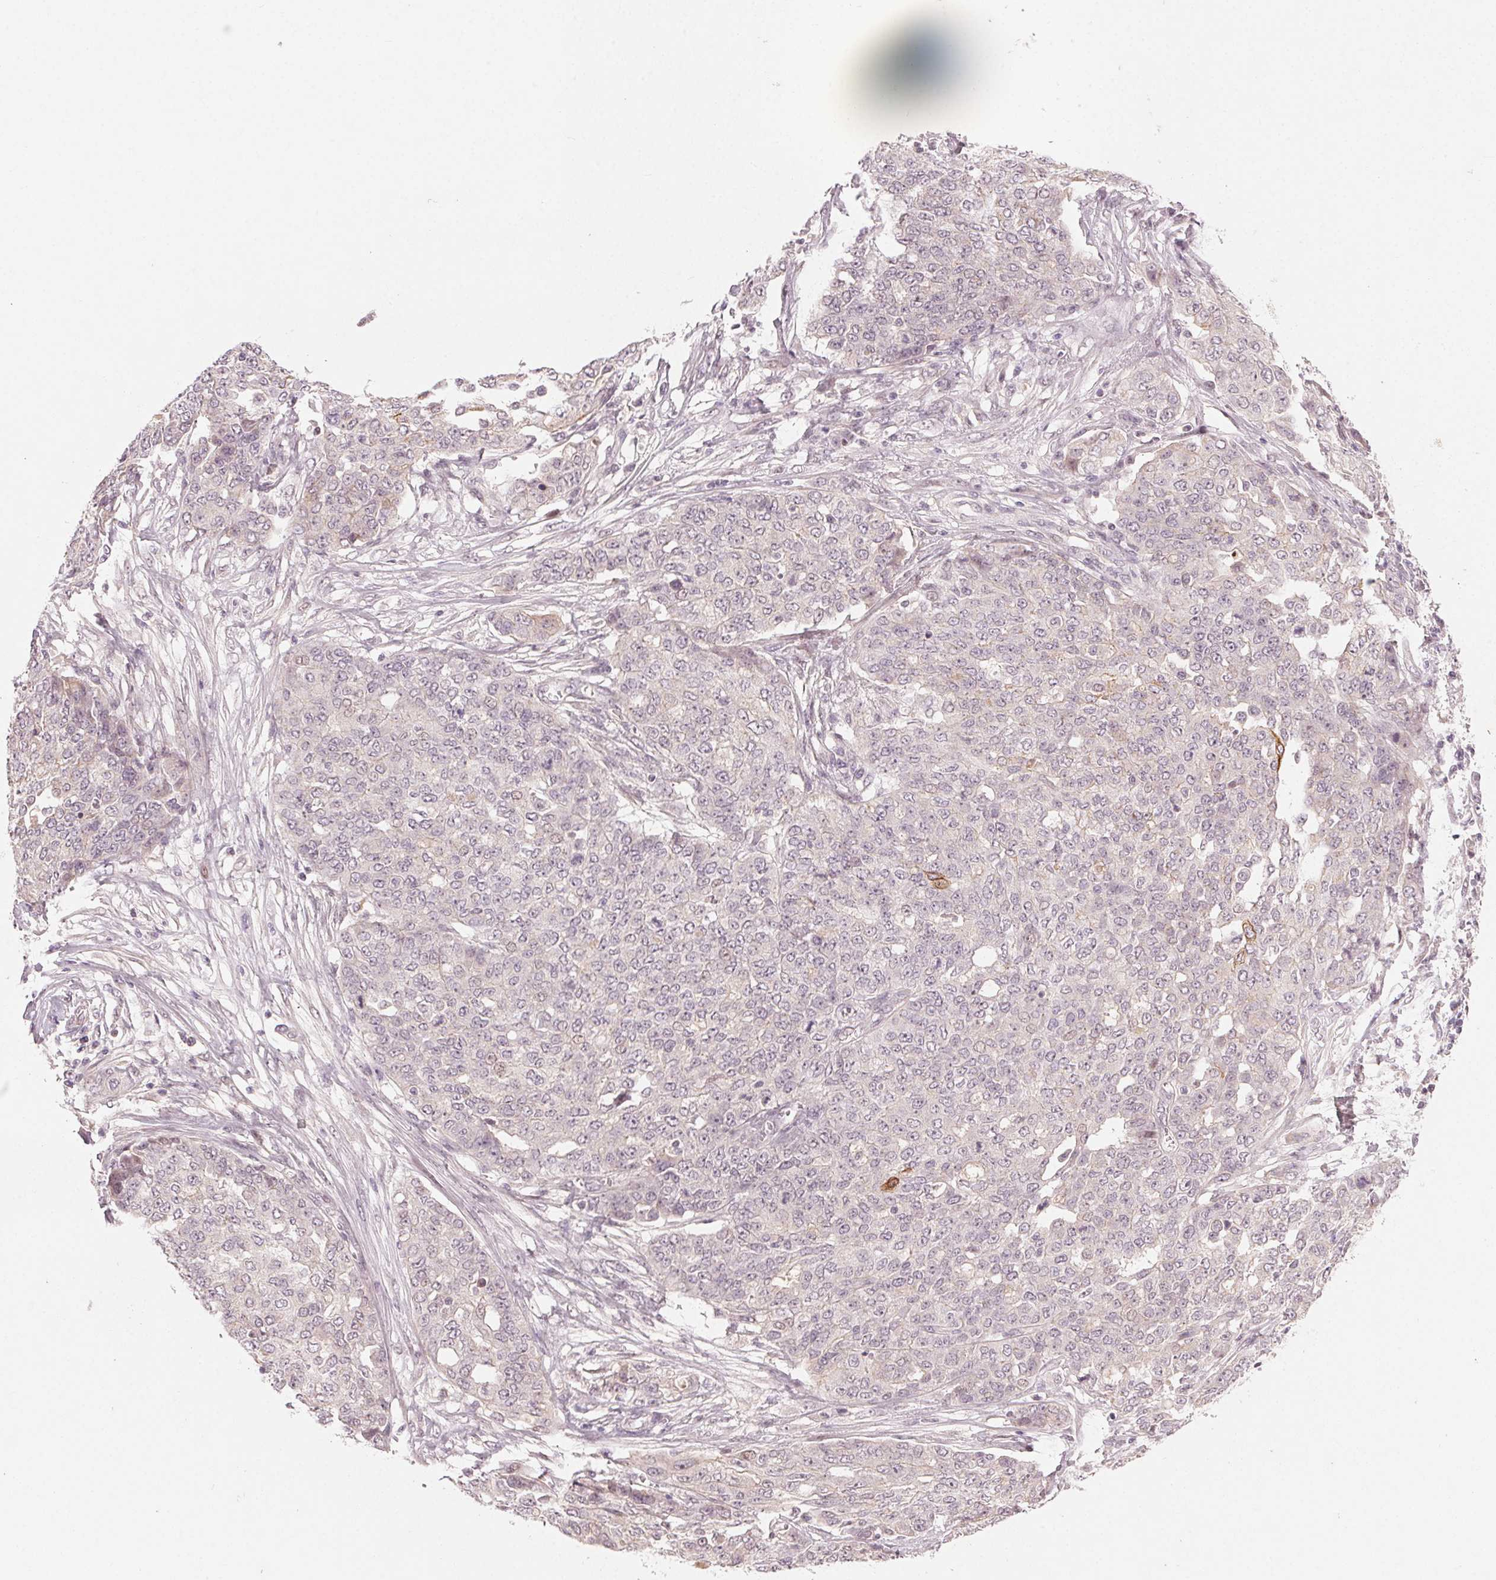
{"staining": {"intensity": "negative", "quantity": "none", "location": "none"}, "tissue": "ovarian cancer", "cell_type": "Tumor cells", "image_type": "cancer", "snomed": [{"axis": "morphology", "description": "Cystadenocarcinoma, serous, NOS"}, {"axis": "topography", "description": "Soft tissue"}, {"axis": "topography", "description": "Ovary"}], "caption": "Protein analysis of ovarian serous cystadenocarcinoma shows no significant positivity in tumor cells.", "gene": "TUB", "patient": {"sex": "female", "age": 57}}